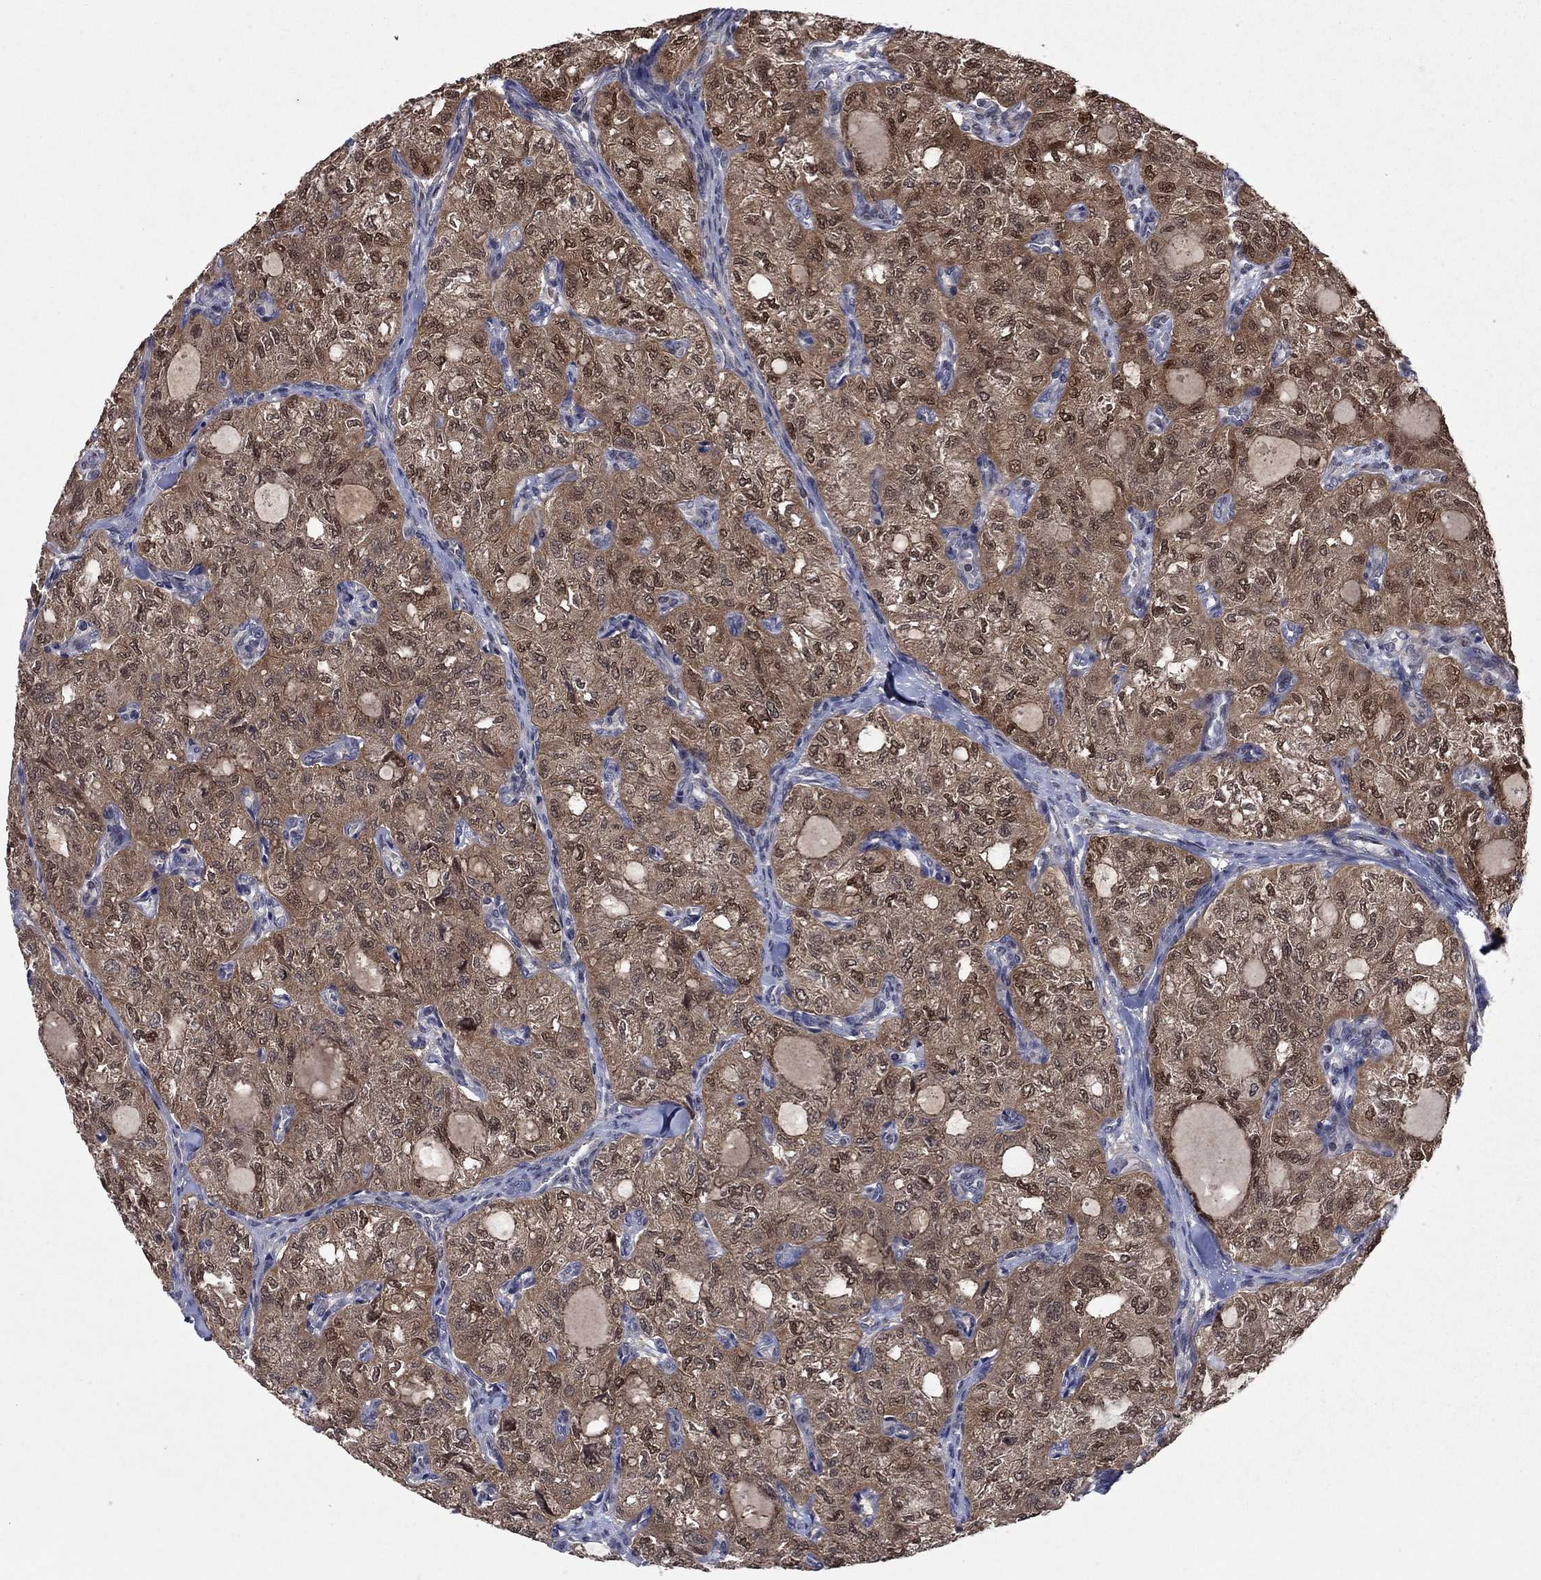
{"staining": {"intensity": "moderate", "quantity": ">75%", "location": "cytoplasmic/membranous,nuclear"}, "tissue": "thyroid cancer", "cell_type": "Tumor cells", "image_type": "cancer", "snomed": [{"axis": "morphology", "description": "Follicular adenoma carcinoma, NOS"}, {"axis": "topography", "description": "Thyroid gland"}], "caption": "IHC (DAB (3,3'-diaminobenzidine)) staining of thyroid follicular adenoma carcinoma exhibits moderate cytoplasmic/membranous and nuclear protein positivity in approximately >75% of tumor cells. (Stains: DAB in brown, nuclei in blue, Microscopy: brightfield microscopy at high magnification).", "gene": "IAH1", "patient": {"sex": "male", "age": 75}}